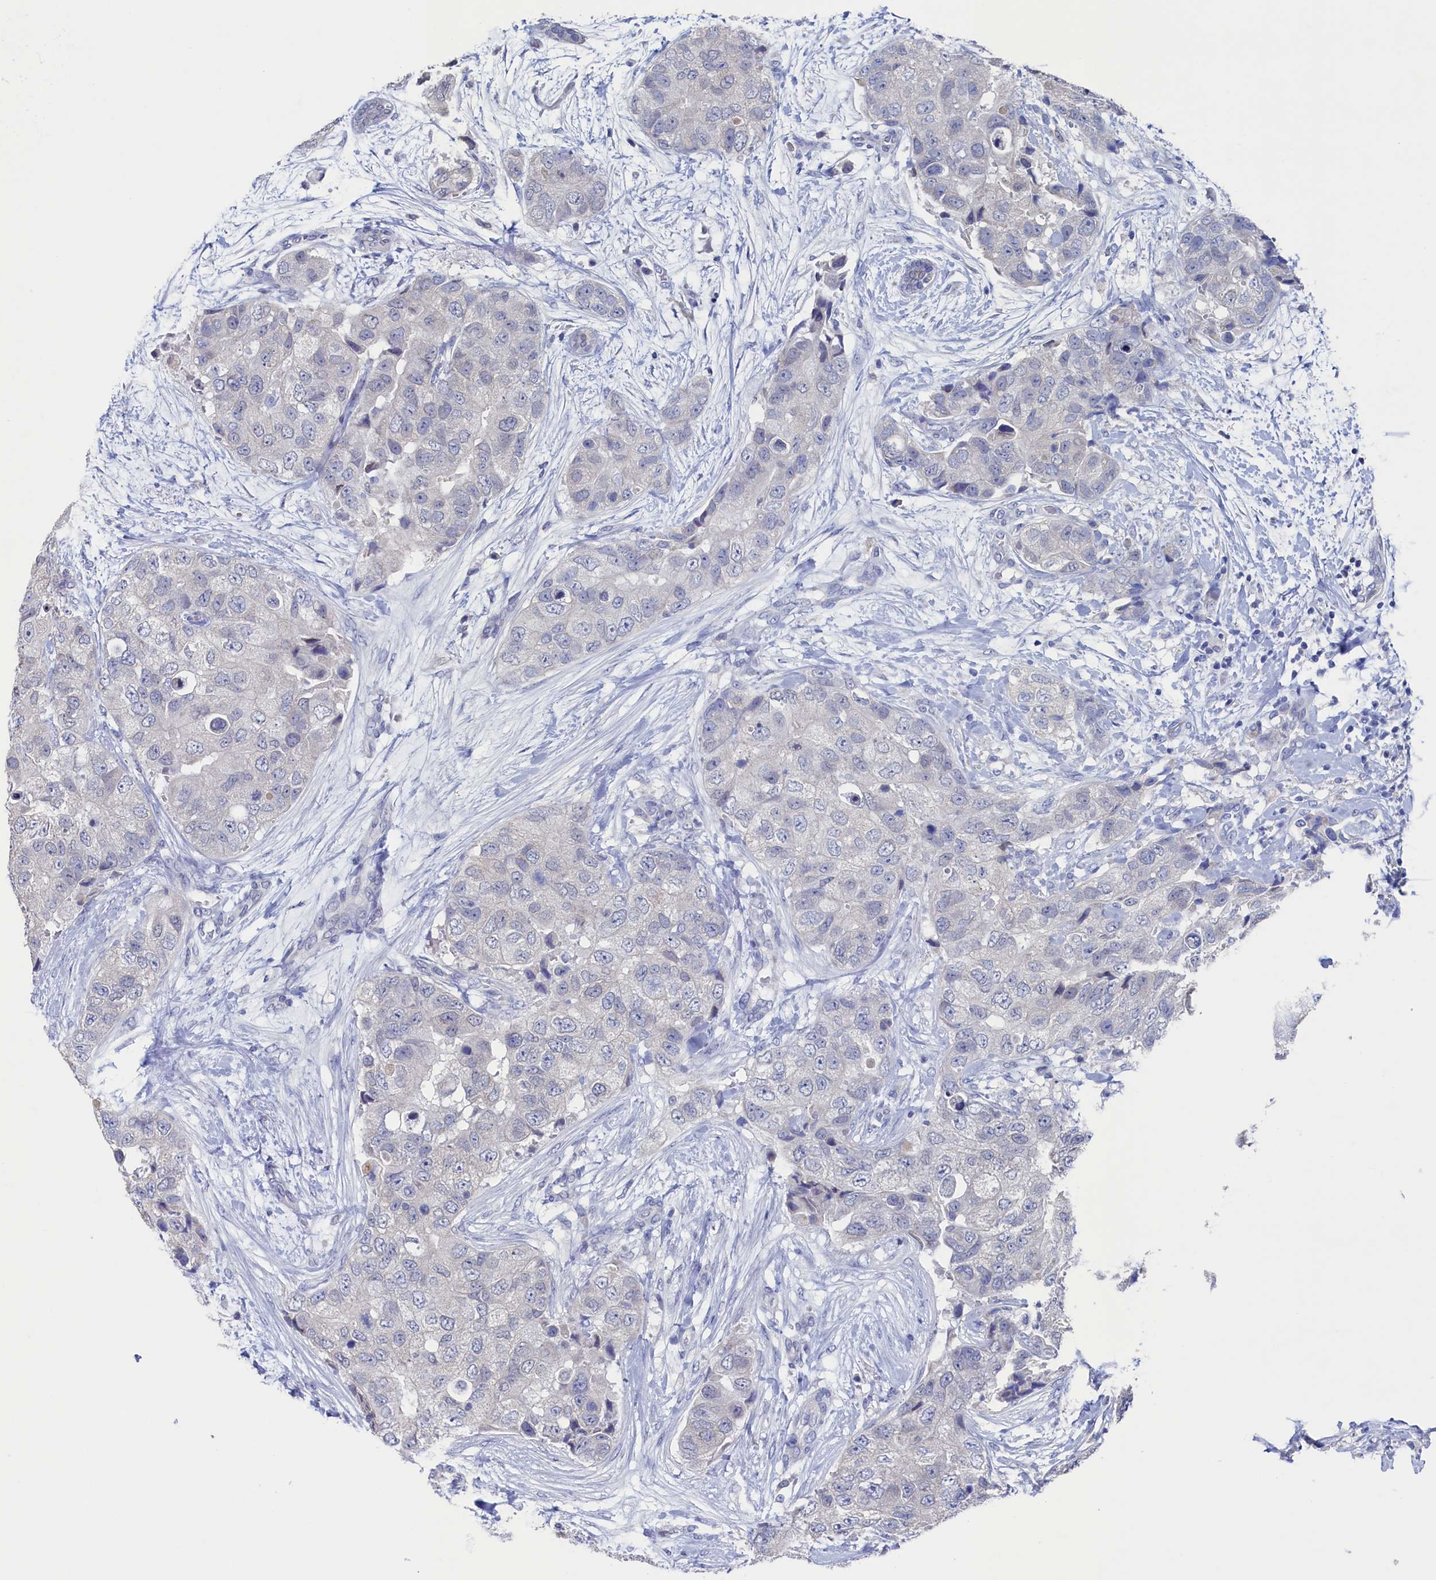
{"staining": {"intensity": "negative", "quantity": "none", "location": "none"}, "tissue": "breast cancer", "cell_type": "Tumor cells", "image_type": "cancer", "snomed": [{"axis": "morphology", "description": "Duct carcinoma"}, {"axis": "topography", "description": "Breast"}], "caption": "Tumor cells show no significant staining in breast infiltrating ductal carcinoma.", "gene": "C11orf54", "patient": {"sex": "female", "age": 62}}